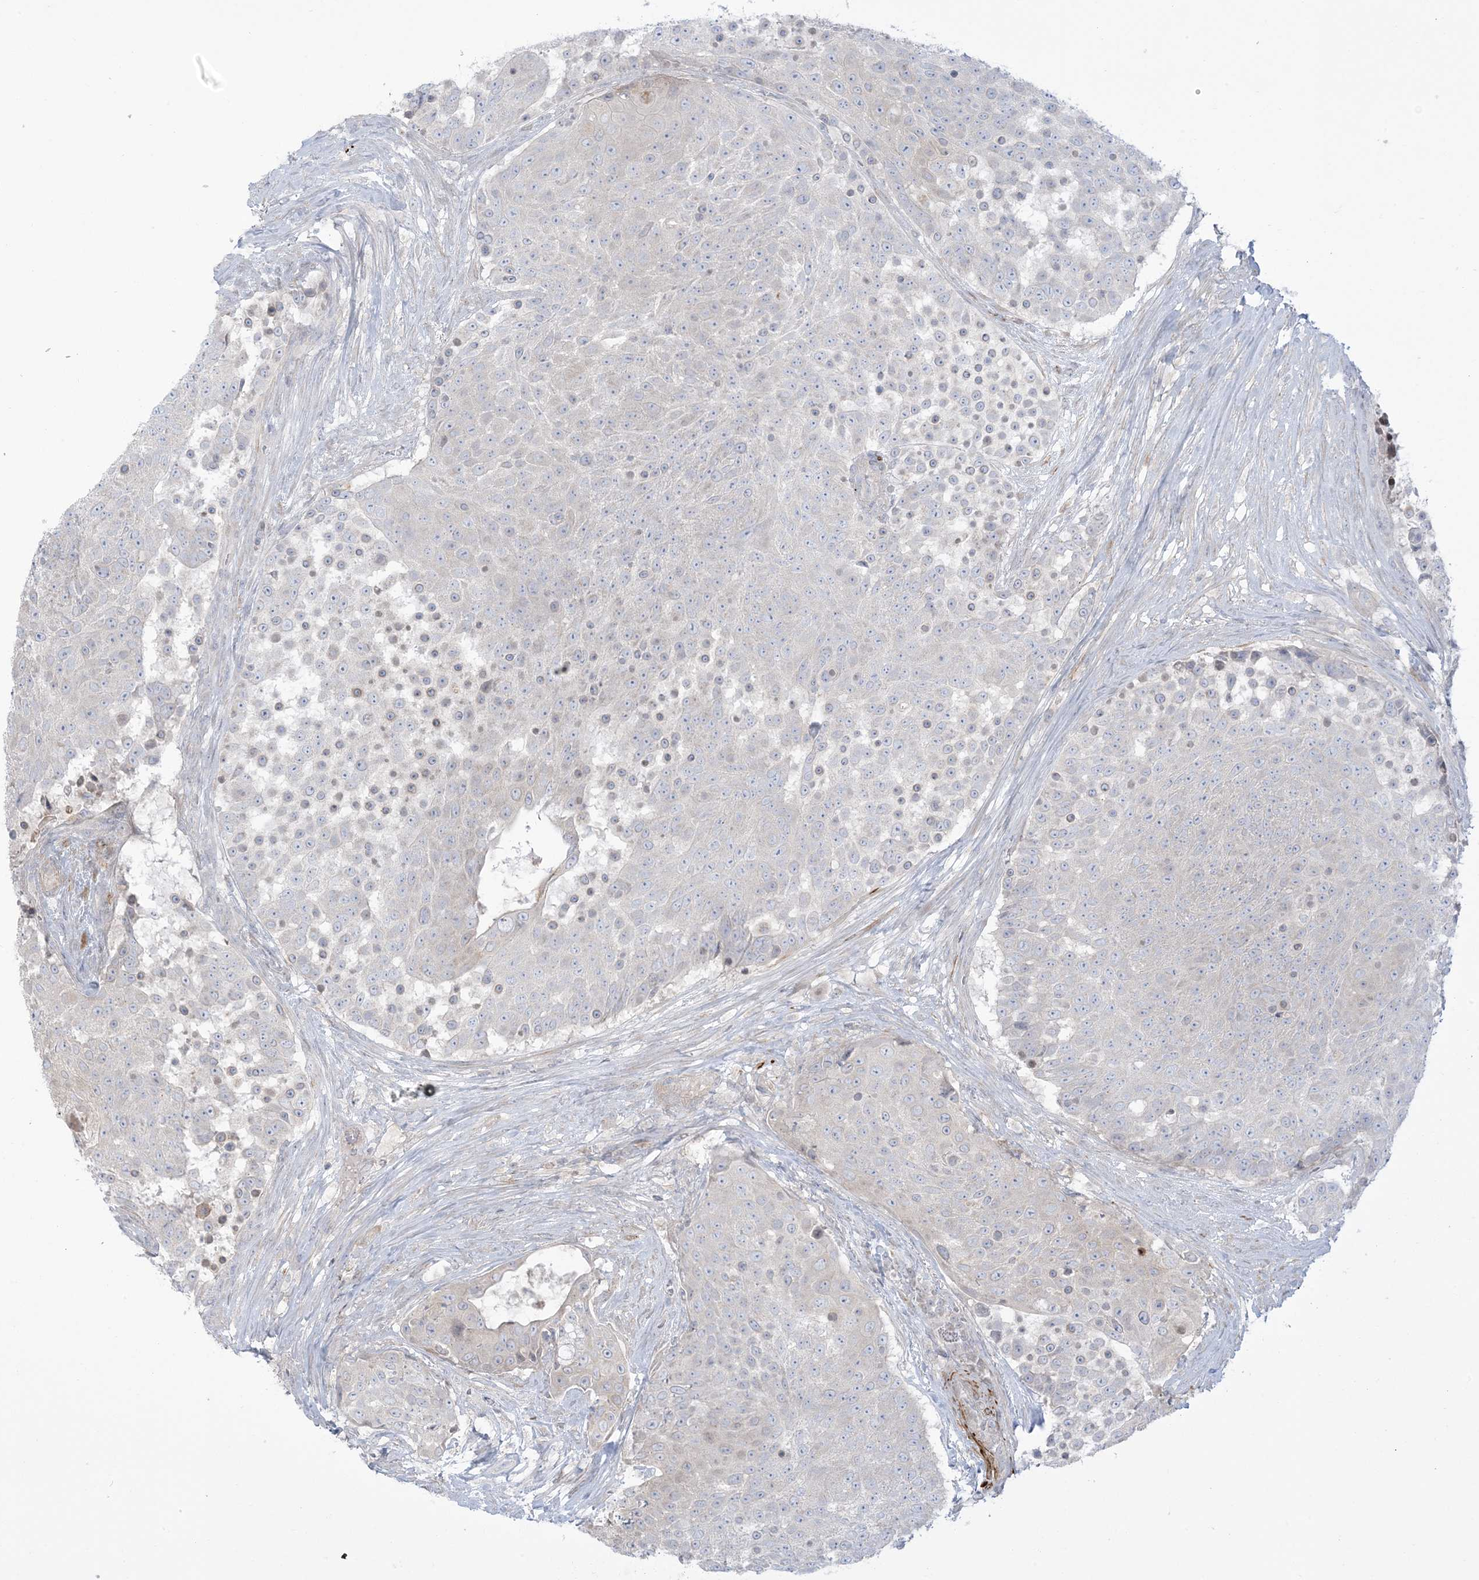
{"staining": {"intensity": "negative", "quantity": "none", "location": "none"}, "tissue": "urothelial cancer", "cell_type": "Tumor cells", "image_type": "cancer", "snomed": [{"axis": "morphology", "description": "Urothelial carcinoma, High grade"}, {"axis": "topography", "description": "Urinary bladder"}], "caption": "Tumor cells show no significant protein positivity in high-grade urothelial carcinoma.", "gene": "AFTPH", "patient": {"sex": "female", "age": 63}}